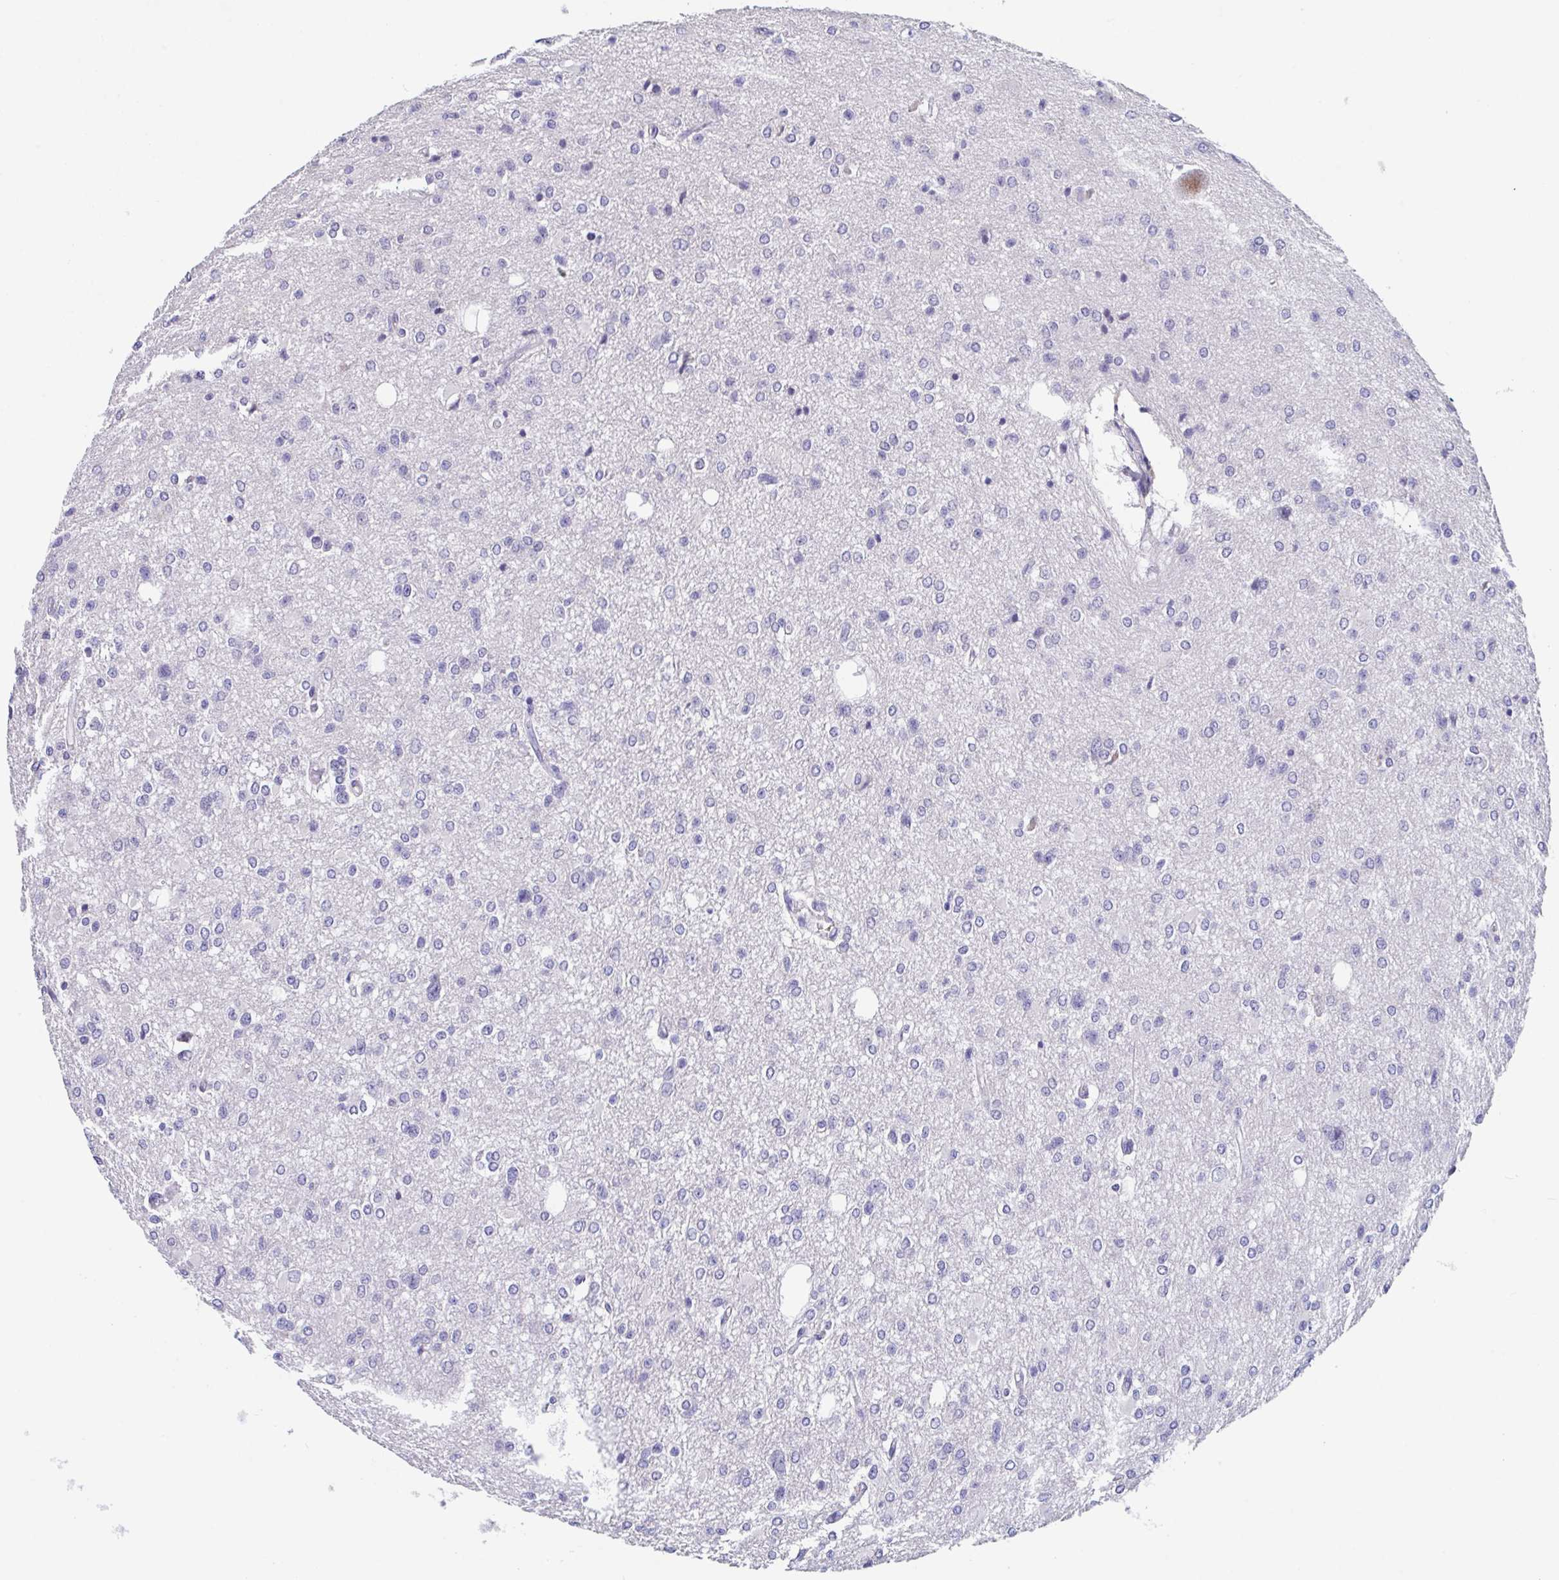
{"staining": {"intensity": "negative", "quantity": "none", "location": "none"}, "tissue": "glioma", "cell_type": "Tumor cells", "image_type": "cancer", "snomed": [{"axis": "morphology", "description": "Glioma, malignant, Low grade"}, {"axis": "topography", "description": "Brain"}], "caption": "Glioma stained for a protein using IHC exhibits no expression tumor cells.", "gene": "LRRC58", "patient": {"sex": "male", "age": 26}}